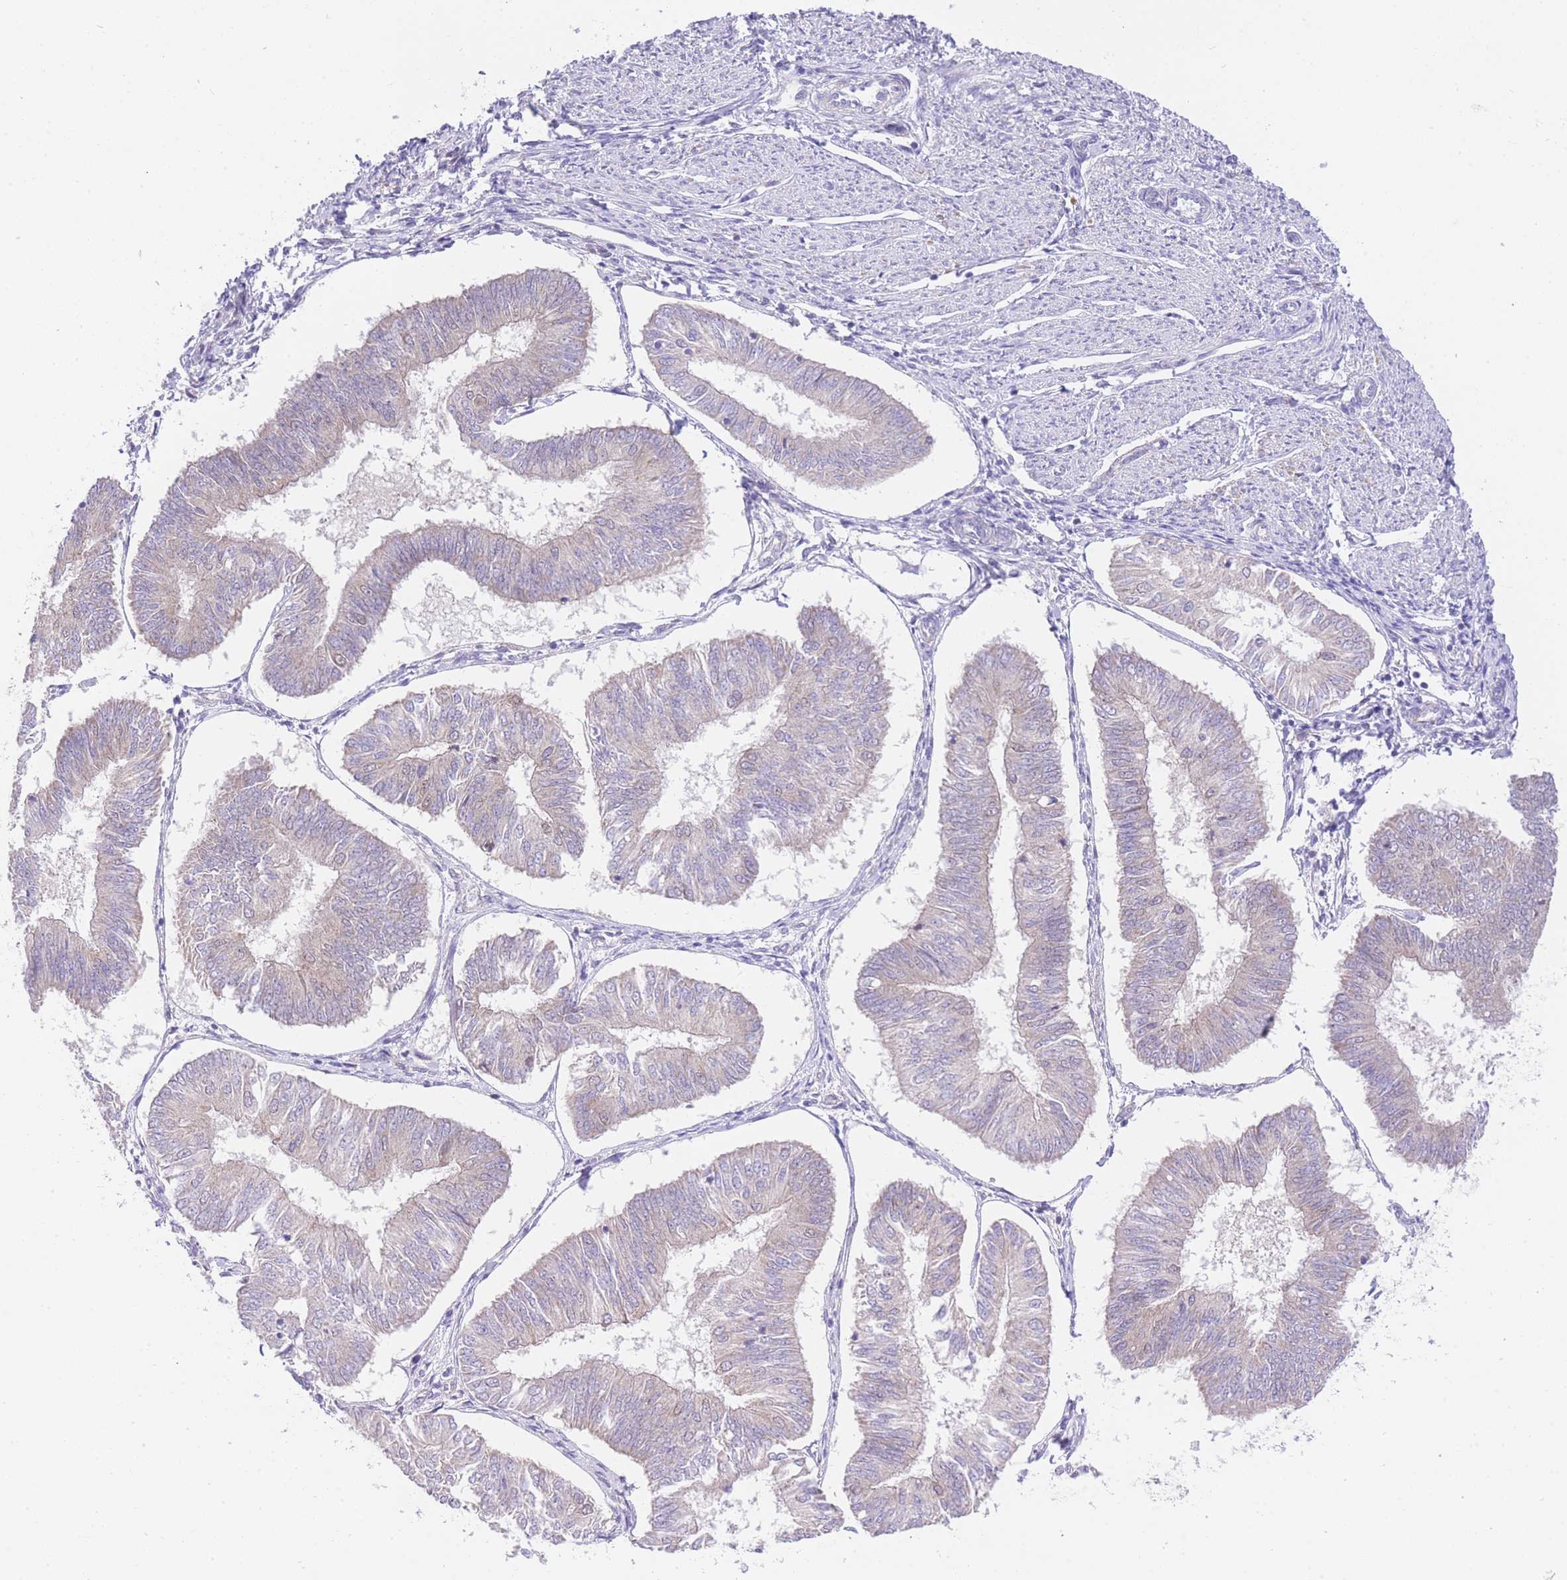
{"staining": {"intensity": "negative", "quantity": "none", "location": "none"}, "tissue": "endometrial cancer", "cell_type": "Tumor cells", "image_type": "cancer", "snomed": [{"axis": "morphology", "description": "Adenocarcinoma, NOS"}, {"axis": "topography", "description": "Endometrium"}], "caption": "Tumor cells are negative for protein expression in human adenocarcinoma (endometrial). (Immunohistochemistry (ihc), brightfield microscopy, high magnification).", "gene": "UBXN7", "patient": {"sex": "female", "age": 58}}